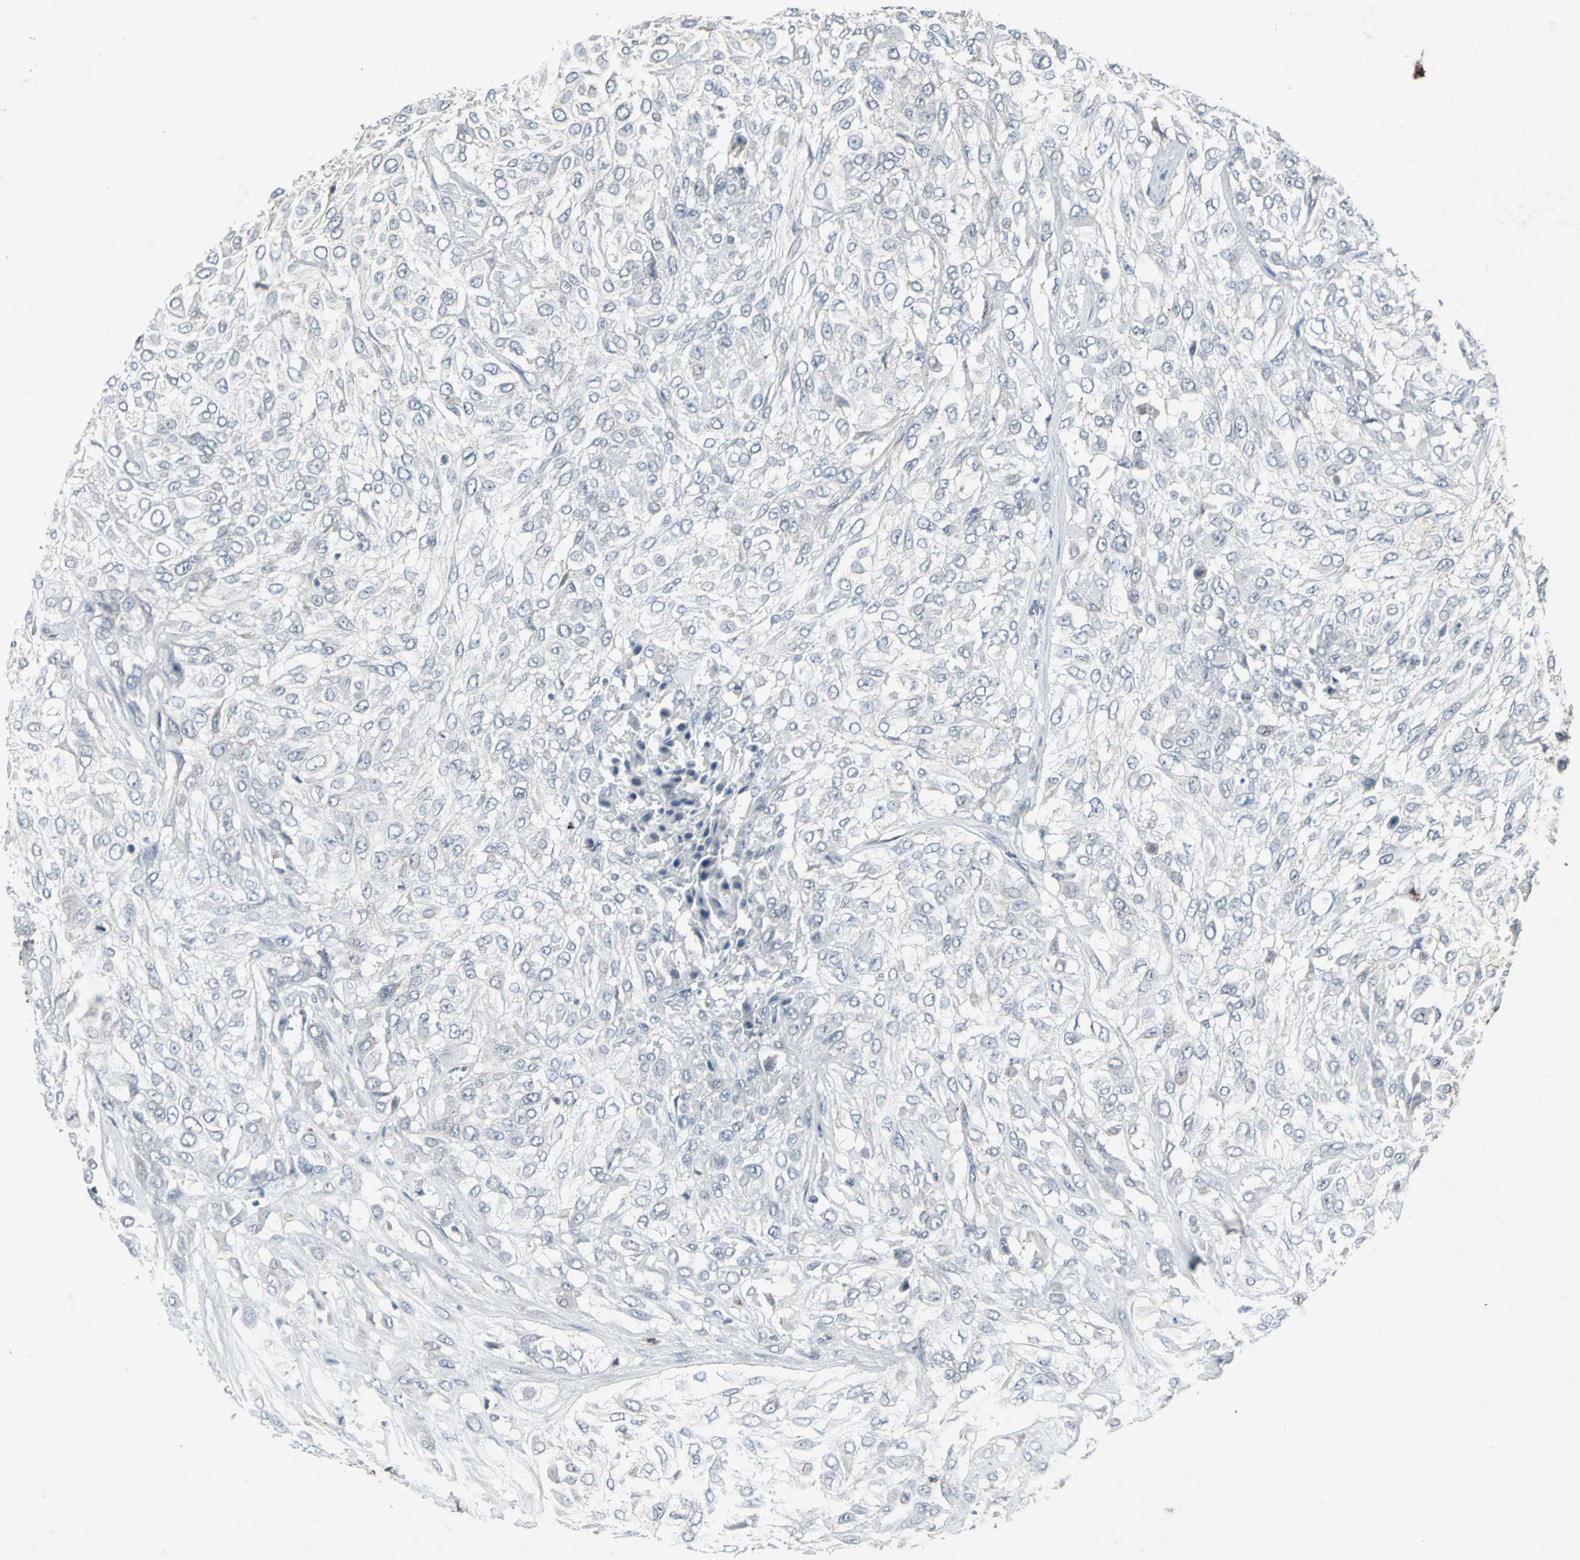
{"staining": {"intensity": "negative", "quantity": "none", "location": "none"}, "tissue": "urothelial cancer", "cell_type": "Tumor cells", "image_type": "cancer", "snomed": [{"axis": "morphology", "description": "Urothelial carcinoma, High grade"}, {"axis": "topography", "description": "Urinary bladder"}], "caption": "A histopathology image of urothelial carcinoma (high-grade) stained for a protein displays no brown staining in tumor cells.", "gene": "BMP4", "patient": {"sex": "male", "age": 57}}